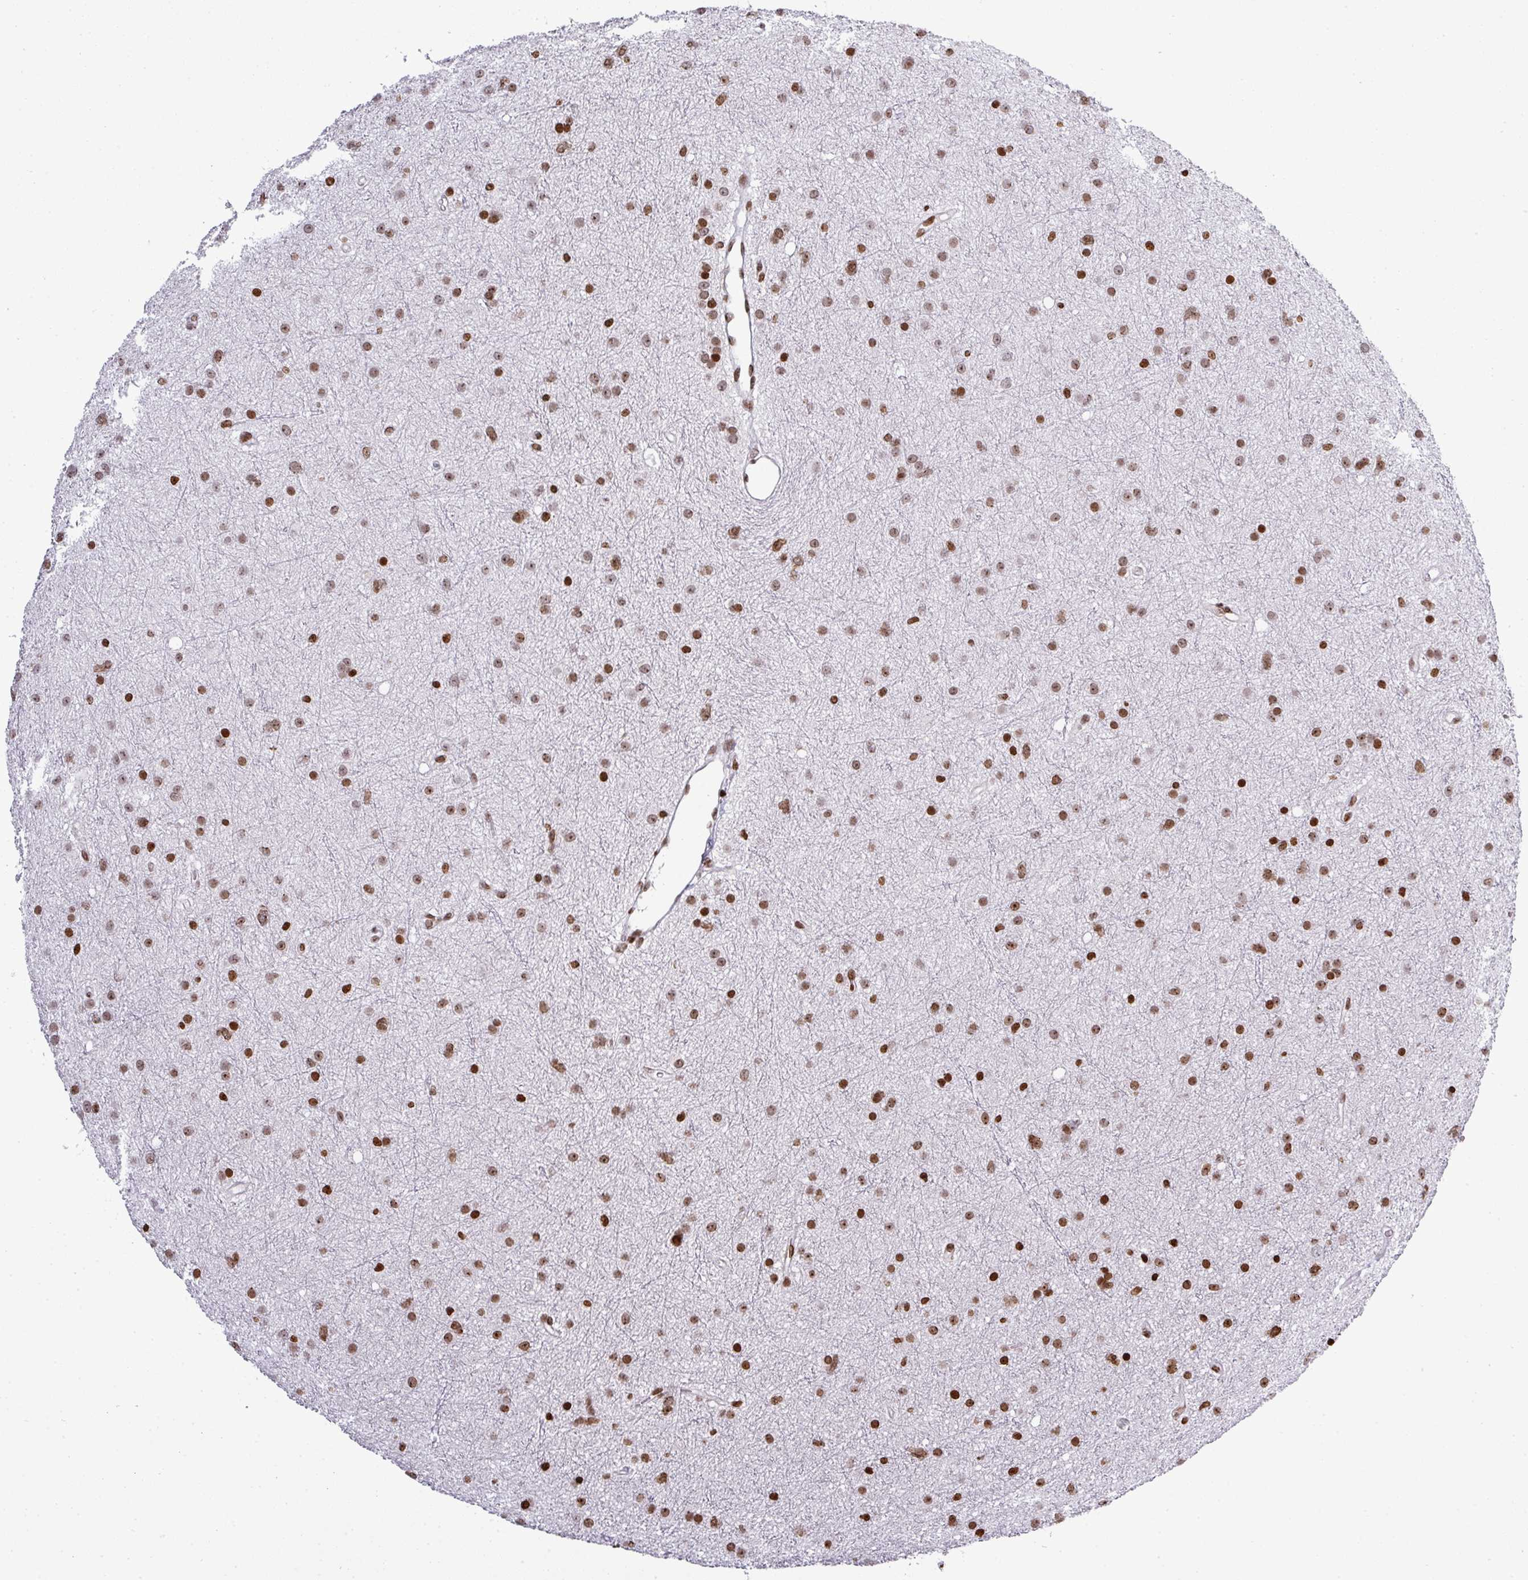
{"staining": {"intensity": "moderate", "quantity": ">75%", "location": "nuclear"}, "tissue": "glioma", "cell_type": "Tumor cells", "image_type": "cancer", "snomed": [{"axis": "morphology", "description": "Glioma, malignant, Low grade"}, {"axis": "topography", "description": "Cerebral cortex"}], "caption": "Brown immunohistochemical staining in human low-grade glioma (malignant) exhibits moderate nuclear positivity in about >75% of tumor cells.", "gene": "RASL11A", "patient": {"sex": "female", "age": 39}}